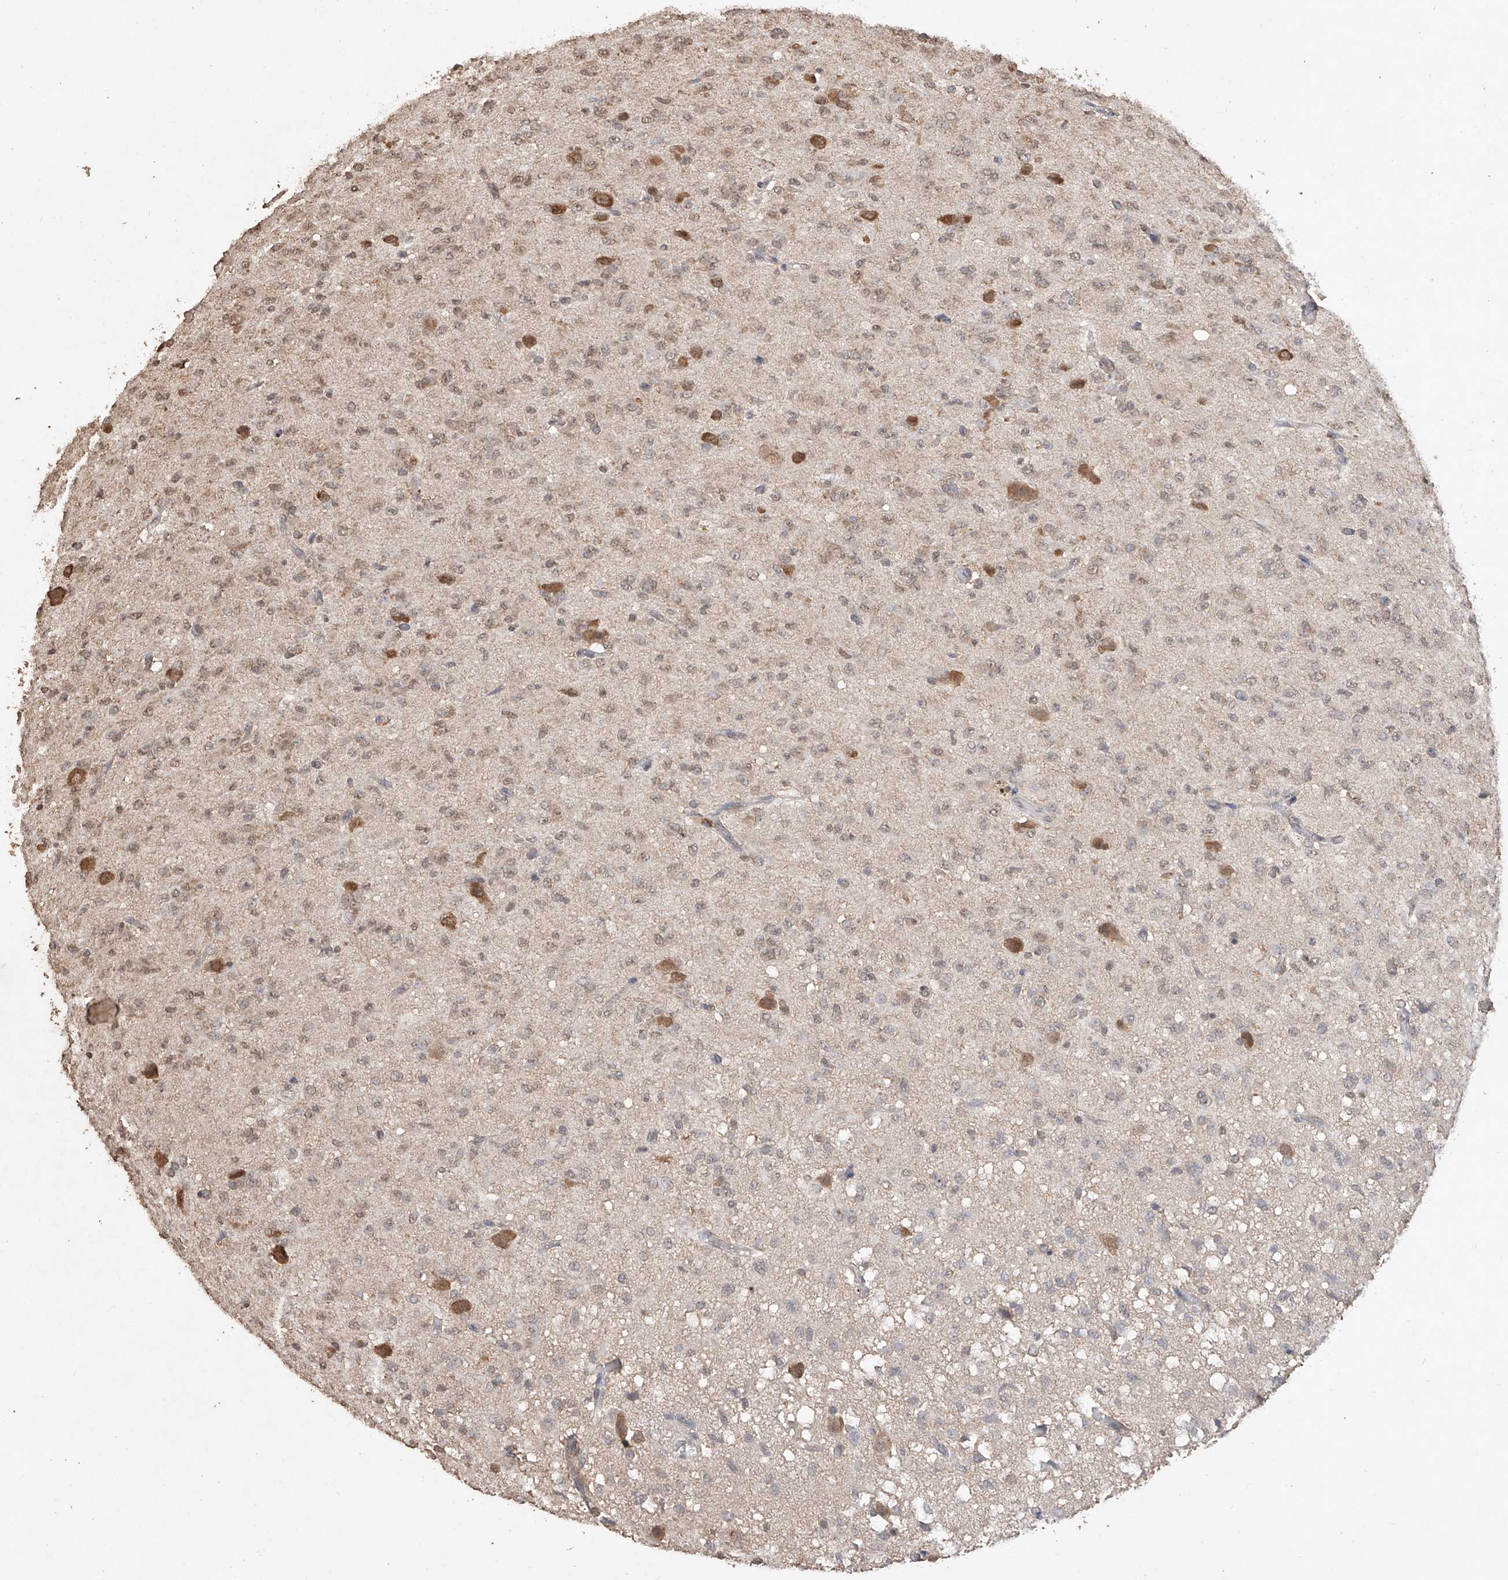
{"staining": {"intensity": "weak", "quantity": "<25%", "location": "cytoplasmic/membranous,nuclear"}, "tissue": "glioma", "cell_type": "Tumor cells", "image_type": "cancer", "snomed": [{"axis": "morphology", "description": "Glioma, malignant, High grade"}, {"axis": "topography", "description": "Brain"}], "caption": "Human malignant high-grade glioma stained for a protein using IHC displays no expression in tumor cells.", "gene": "ELOVL1", "patient": {"sex": "female", "age": 59}}